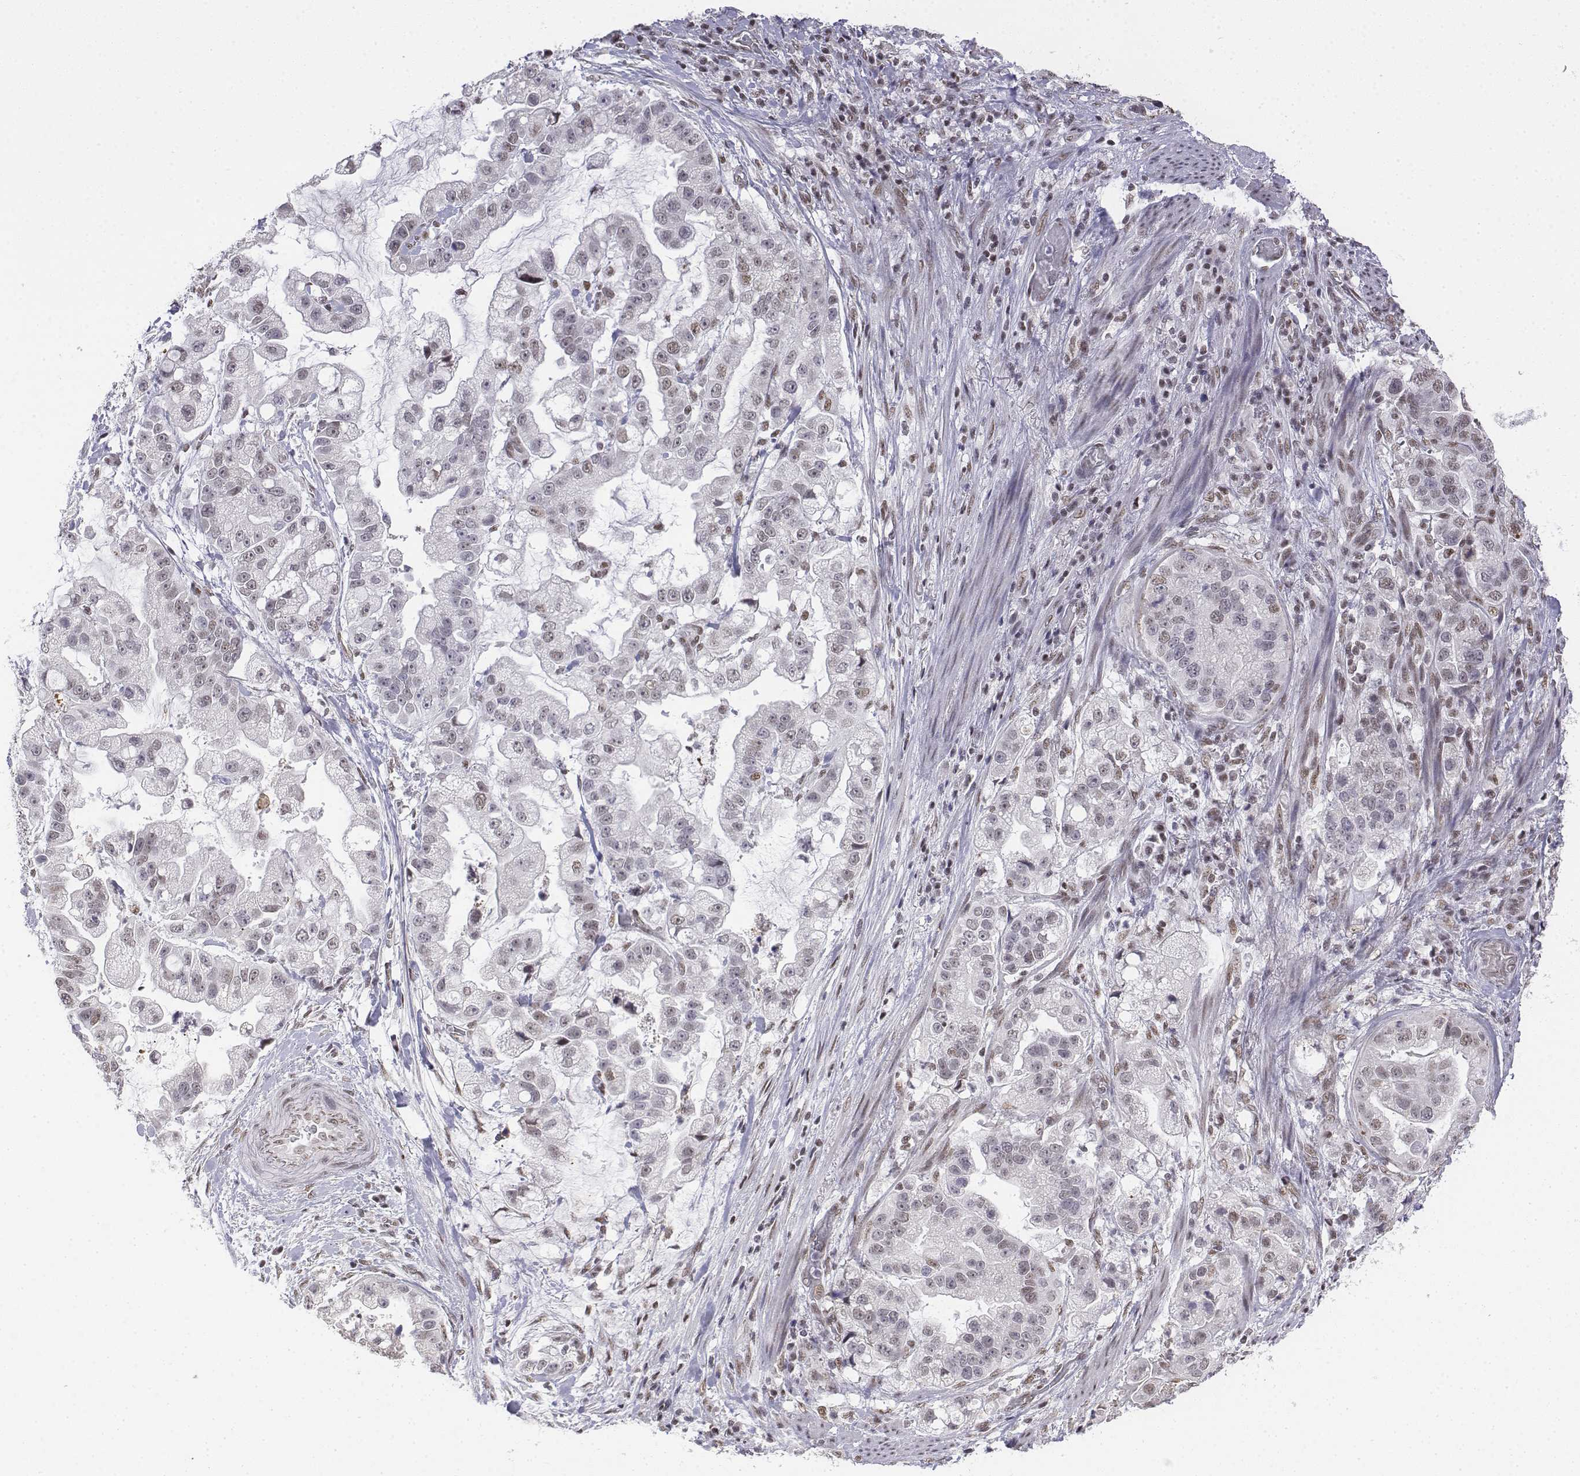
{"staining": {"intensity": "weak", "quantity": "<25%", "location": "nuclear"}, "tissue": "stomach cancer", "cell_type": "Tumor cells", "image_type": "cancer", "snomed": [{"axis": "morphology", "description": "Adenocarcinoma, NOS"}, {"axis": "topography", "description": "Stomach"}], "caption": "Protein analysis of stomach cancer displays no significant staining in tumor cells.", "gene": "SETD1A", "patient": {"sex": "male", "age": 59}}